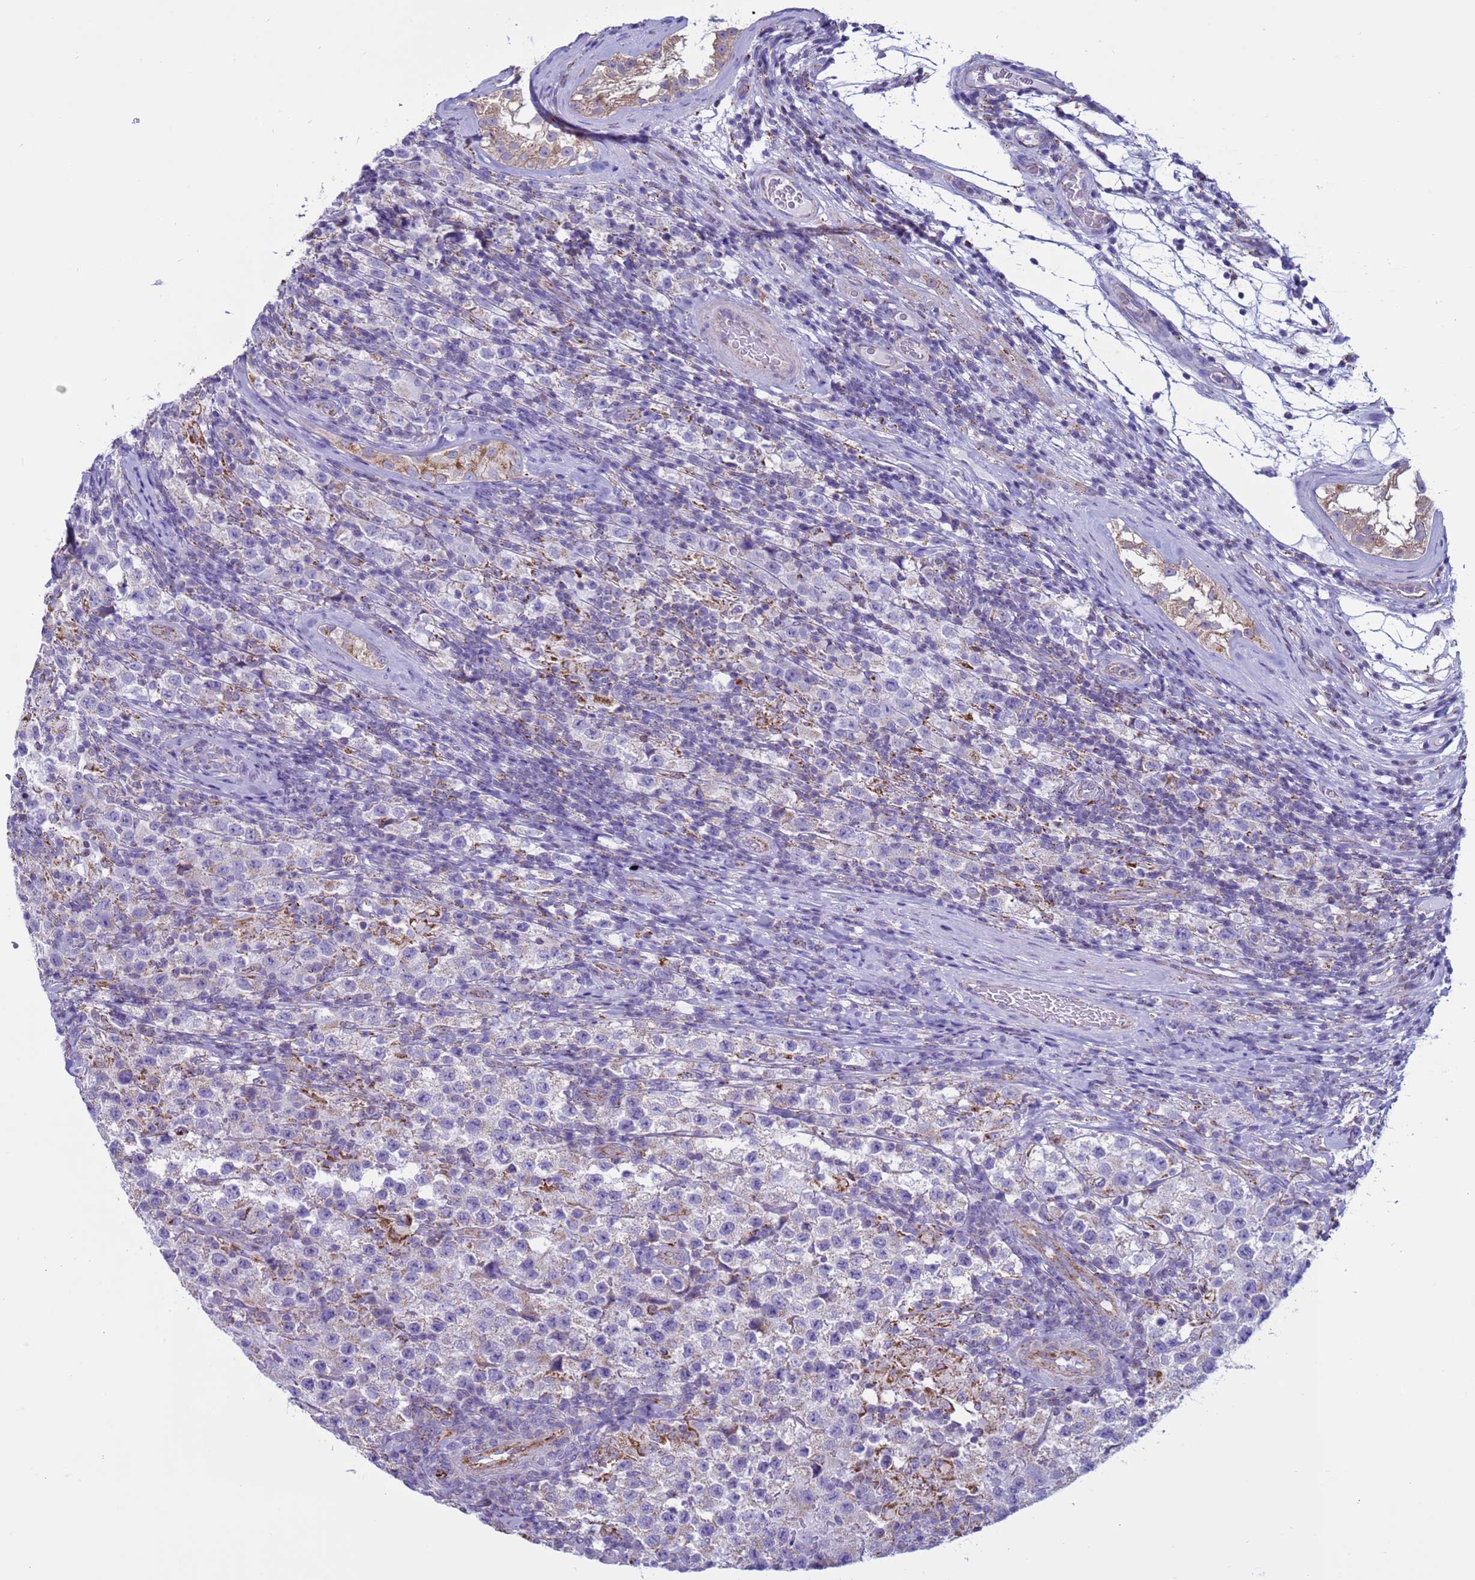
{"staining": {"intensity": "negative", "quantity": "none", "location": "none"}, "tissue": "testis cancer", "cell_type": "Tumor cells", "image_type": "cancer", "snomed": [{"axis": "morphology", "description": "Seminoma, NOS"}, {"axis": "morphology", "description": "Carcinoma, Embryonal, NOS"}, {"axis": "topography", "description": "Testis"}], "caption": "High power microscopy photomicrograph of an IHC image of testis cancer (seminoma), revealing no significant expression in tumor cells.", "gene": "NCALD", "patient": {"sex": "male", "age": 41}}